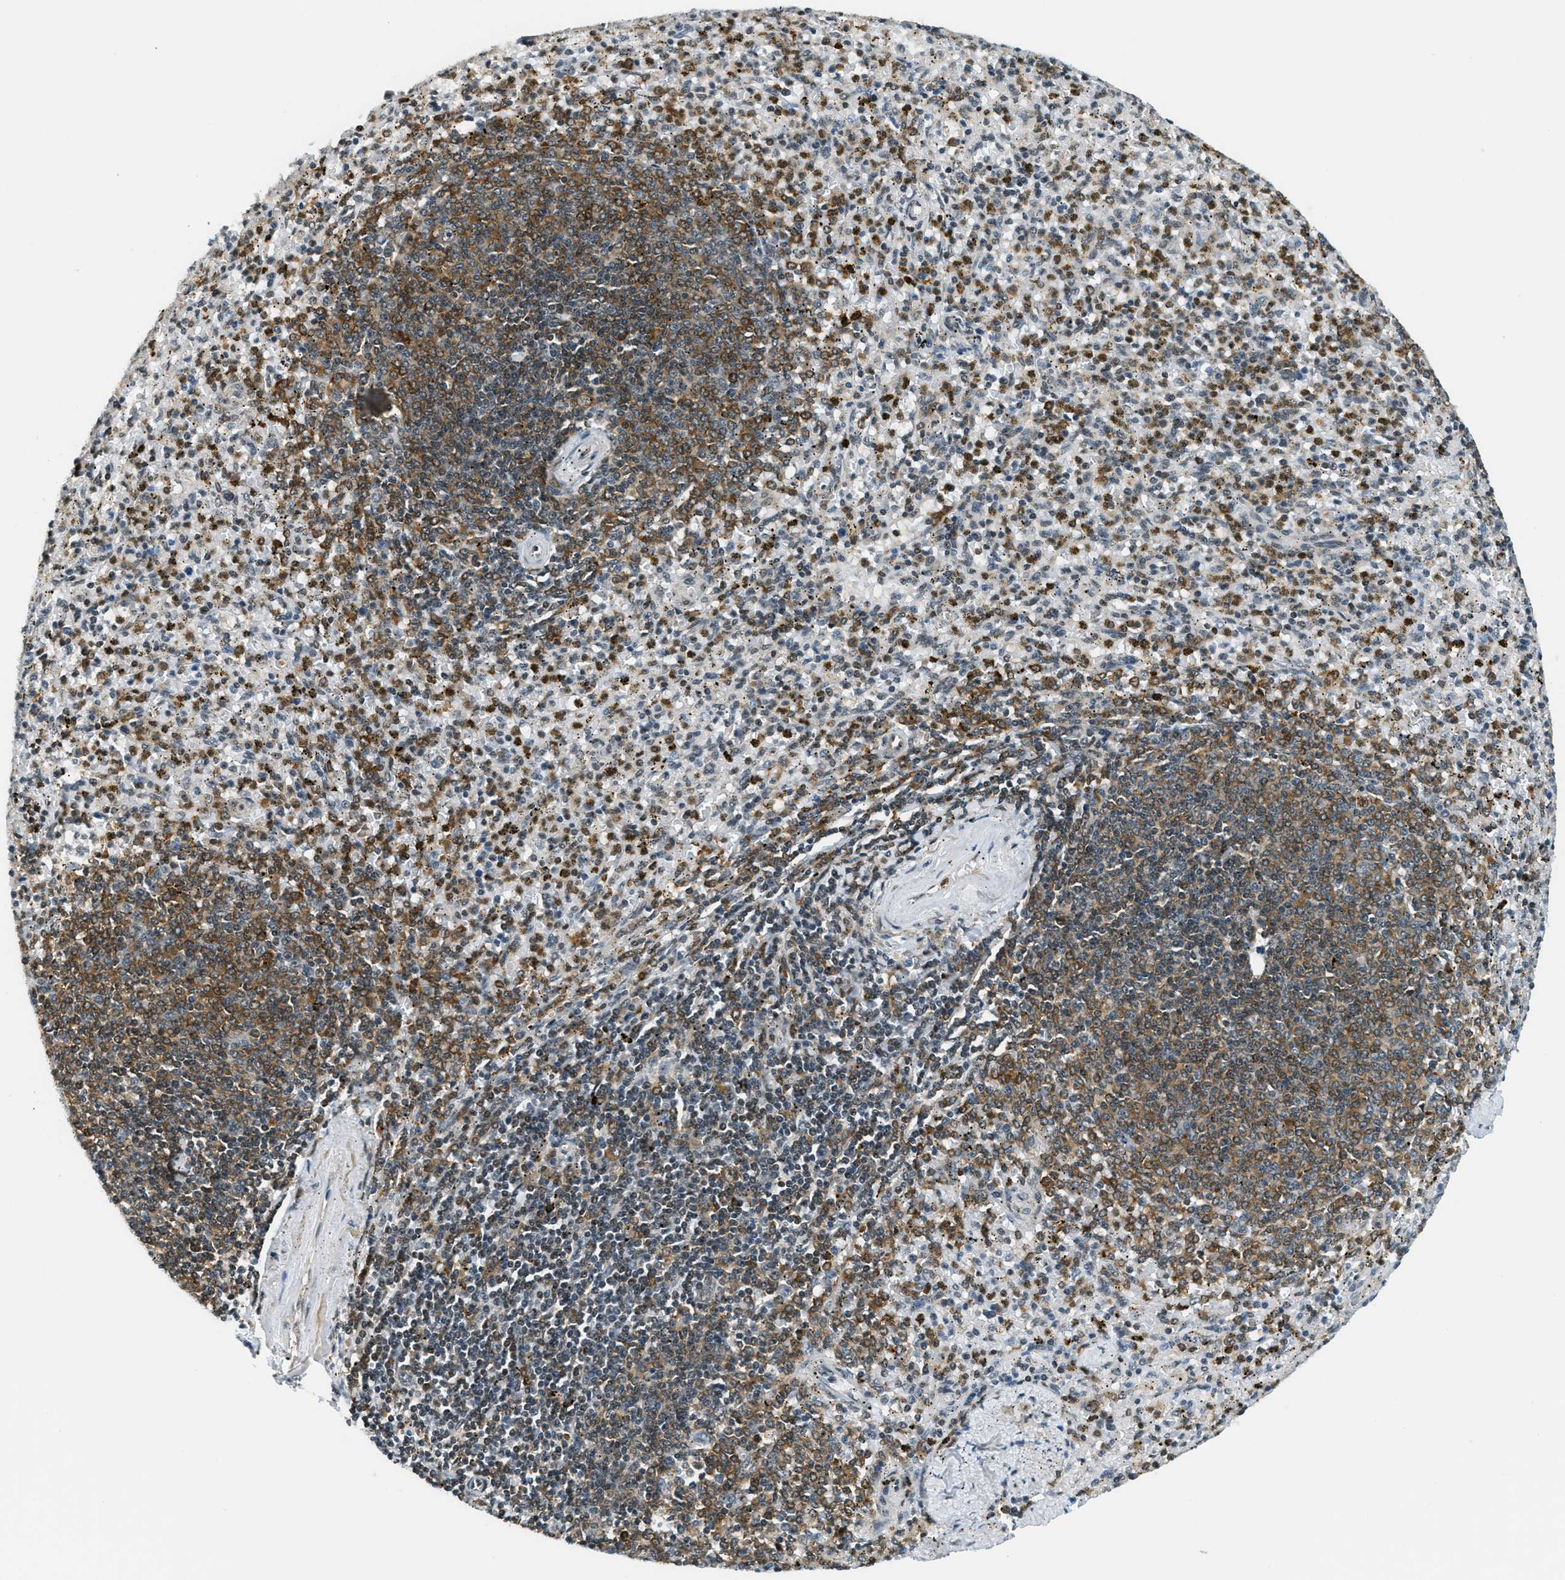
{"staining": {"intensity": "moderate", "quantity": ">75%", "location": "cytoplasmic/membranous"}, "tissue": "spleen", "cell_type": "Cells in red pulp", "image_type": "normal", "snomed": [{"axis": "morphology", "description": "Normal tissue, NOS"}, {"axis": "topography", "description": "Spleen"}], "caption": "This is a photomicrograph of IHC staining of unremarkable spleen, which shows moderate staining in the cytoplasmic/membranous of cells in red pulp.", "gene": "RAB11FIP1", "patient": {"sex": "male", "age": 72}}